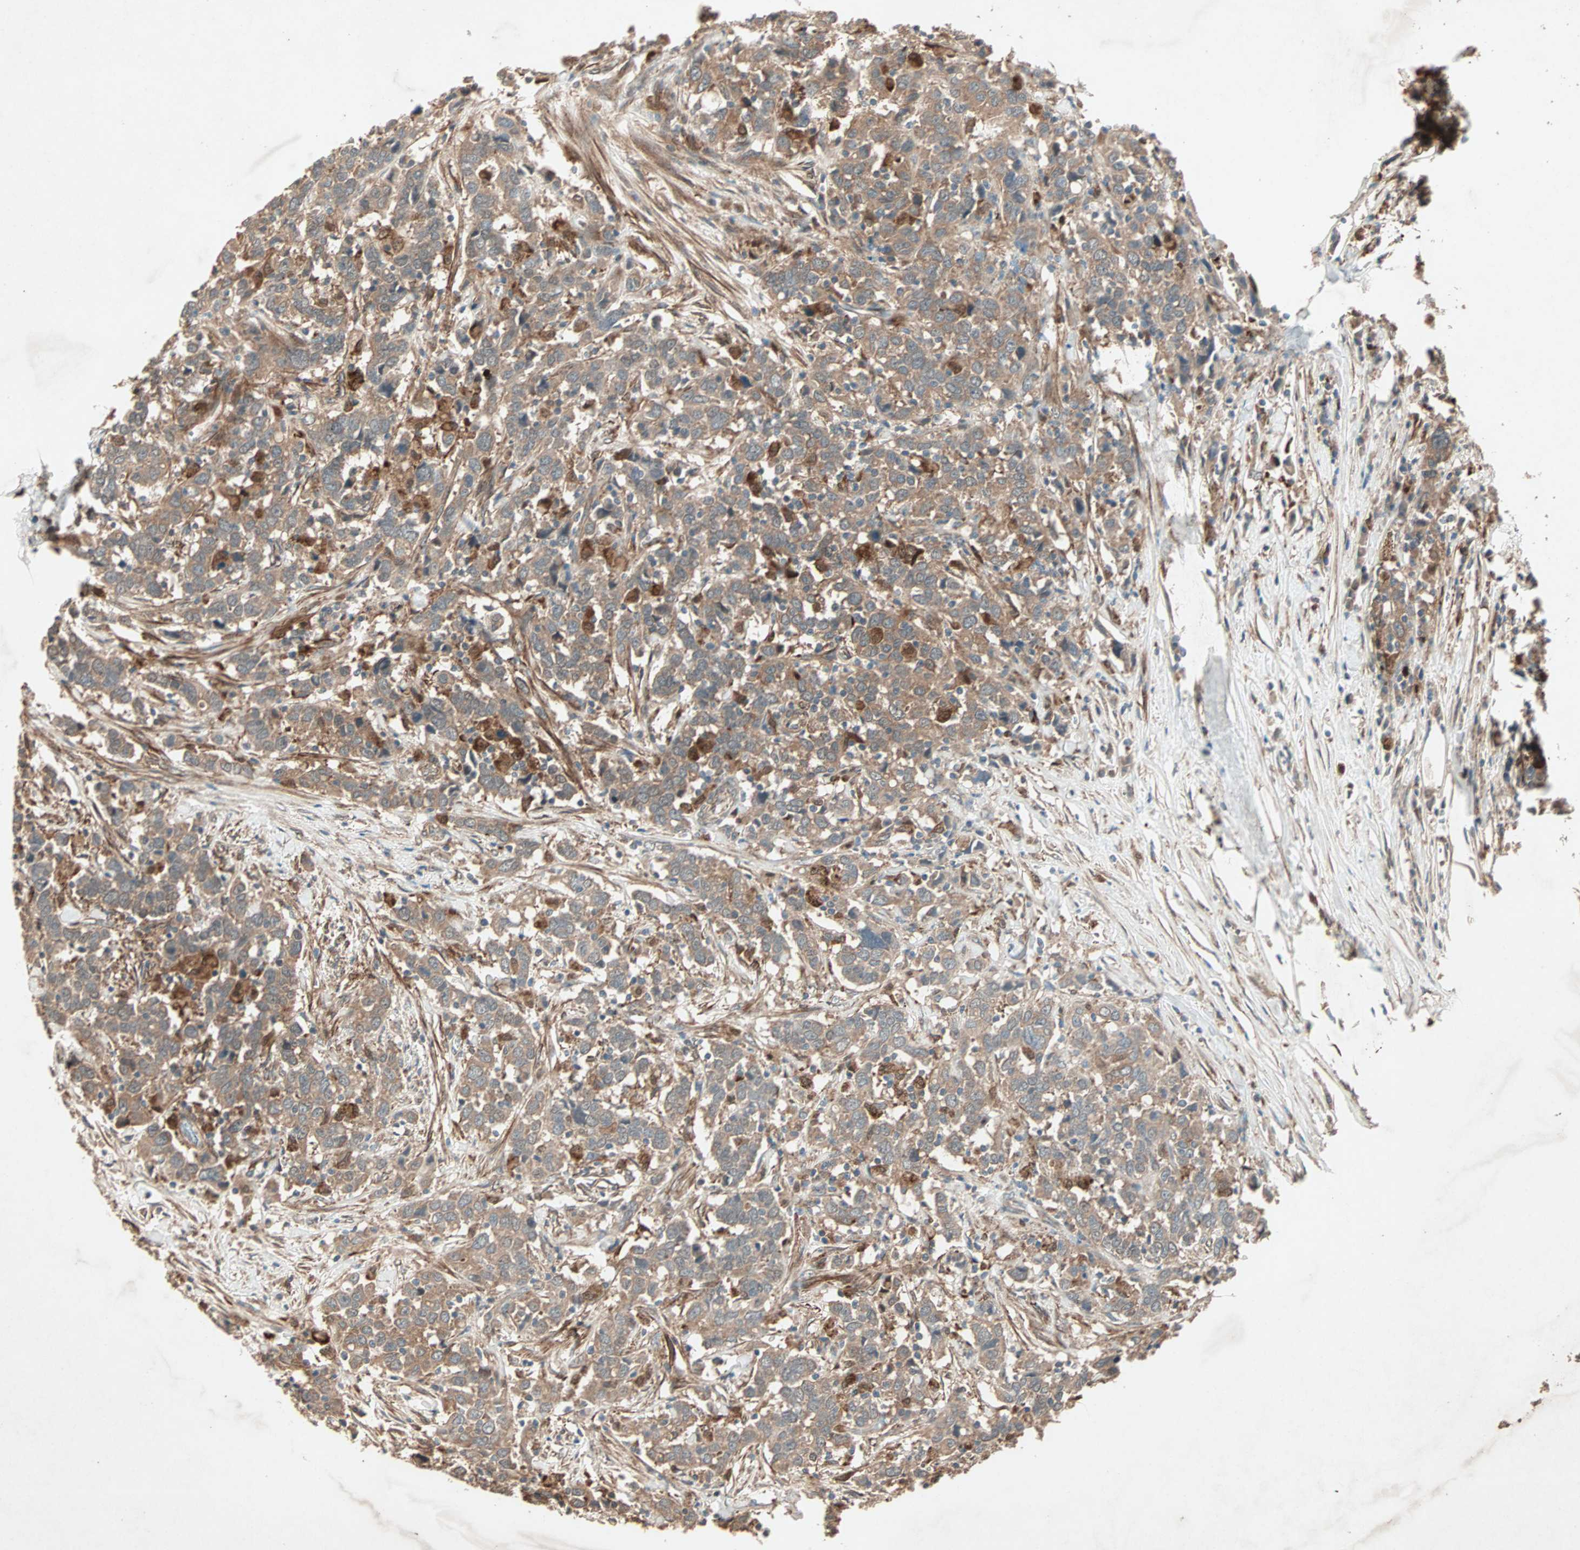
{"staining": {"intensity": "moderate", "quantity": ">75%", "location": "cytoplasmic/membranous"}, "tissue": "urothelial cancer", "cell_type": "Tumor cells", "image_type": "cancer", "snomed": [{"axis": "morphology", "description": "Urothelial carcinoma, High grade"}, {"axis": "topography", "description": "Urinary bladder"}], "caption": "Immunohistochemical staining of human urothelial cancer displays medium levels of moderate cytoplasmic/membranous protein staining in about >75% of tumor cells.", "gene": "SDSL", "patient": {"sex": "male", "age": 61}}